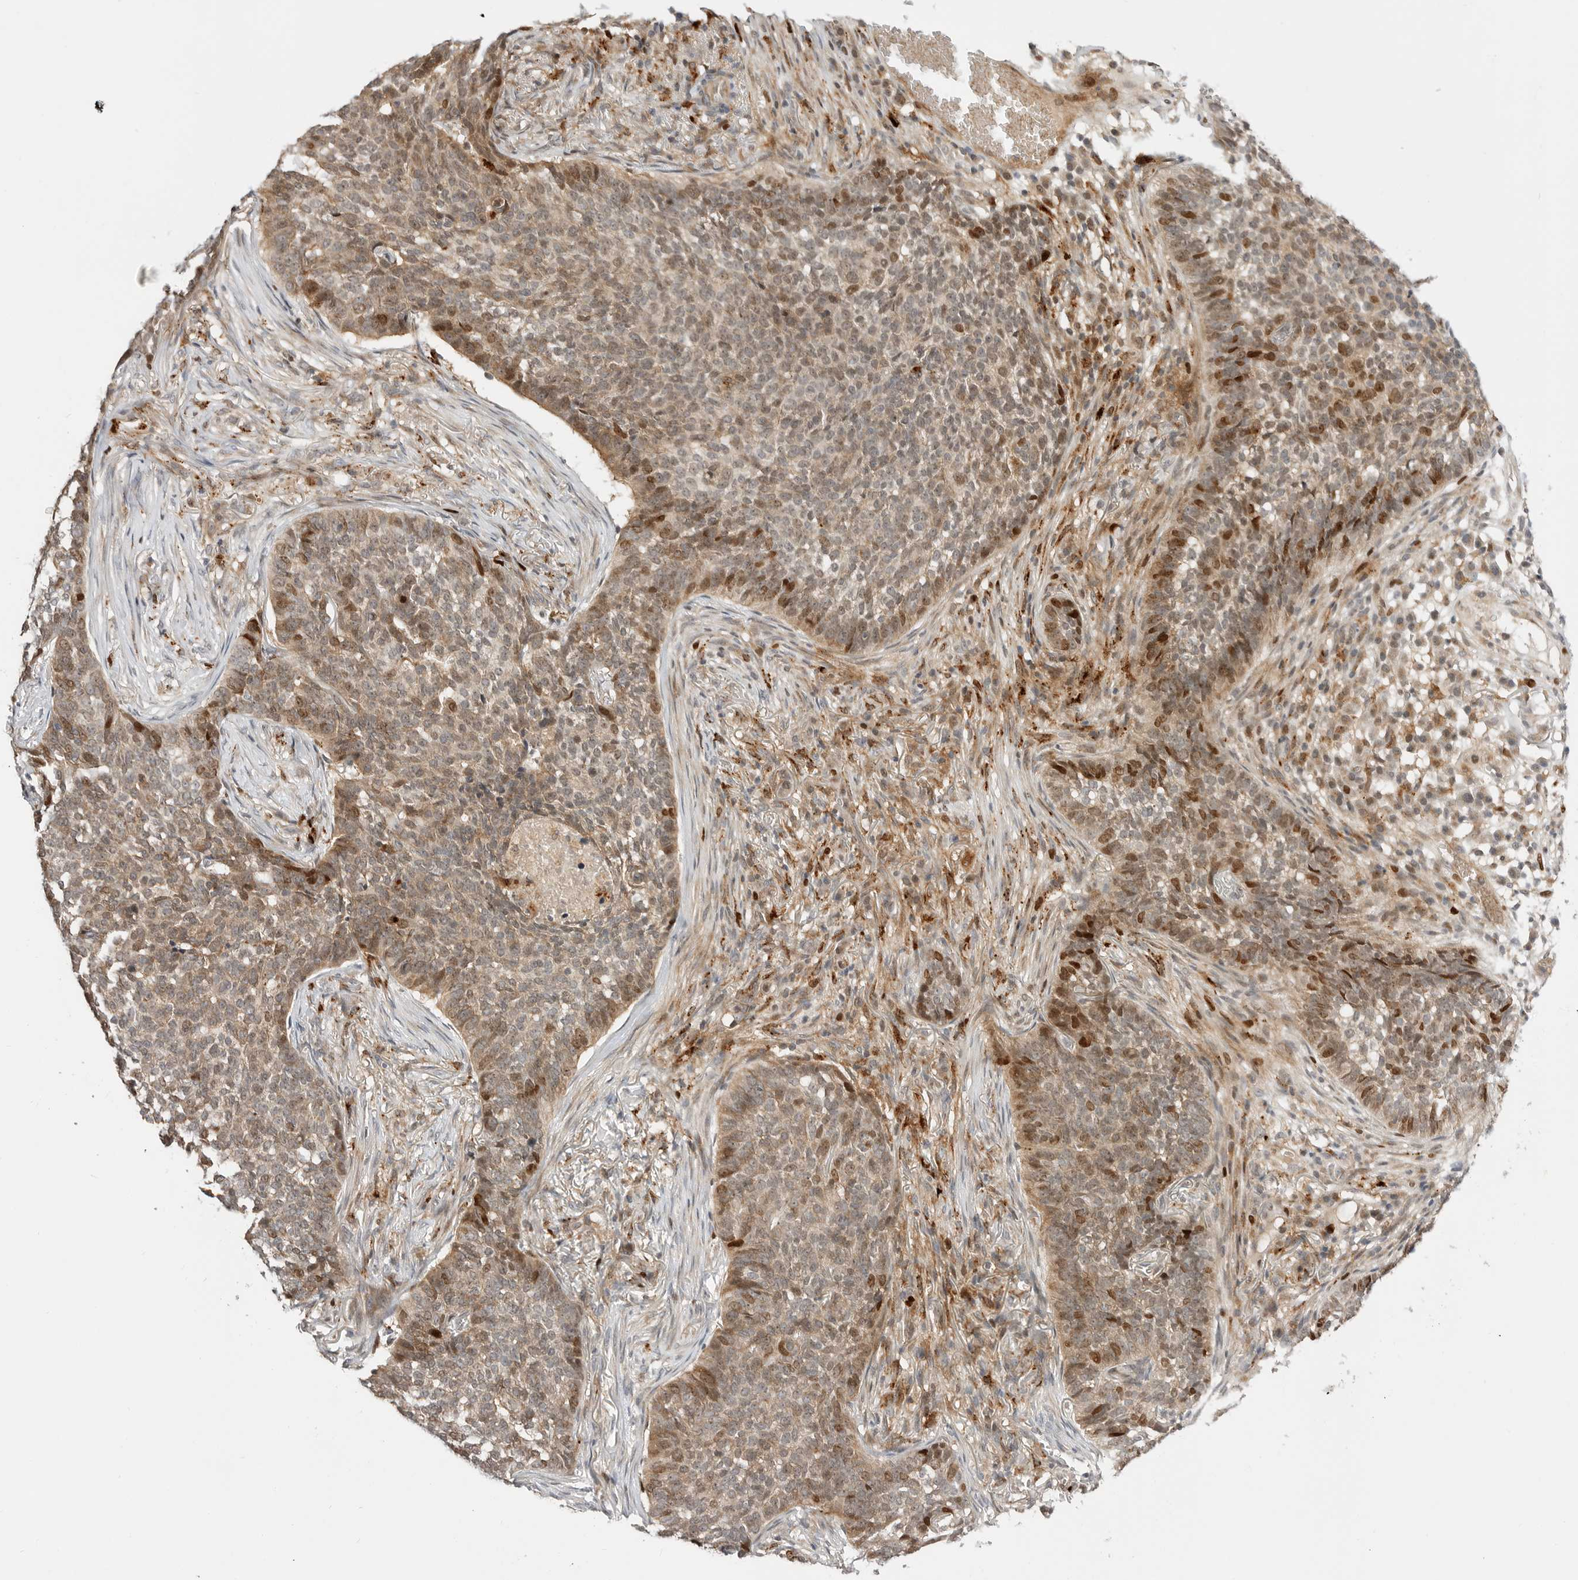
{"staining": {"intensity": "moderate", "quantity": "25%-75%", "location": "cytoplasmic/membranous,nuclear"}, "tissue": "skin cancer", "cell_type": "Tumor cells", "image_type": "cancer", "snomed": [{"axis": "morphology", "description": "Basal cell carcinoma"}, {"axis": "topography", "description": "Skin"}], "caption": "There is medium levels of moderate cytoplasmic/membranous and nuclear expression in tumor cells of basal cell carcinoma (skin), as demonstrated by immunohistochemical staining (brown color).", "gene": "CSNK1G3", "patient": {"sex": "male", "age": 85}}